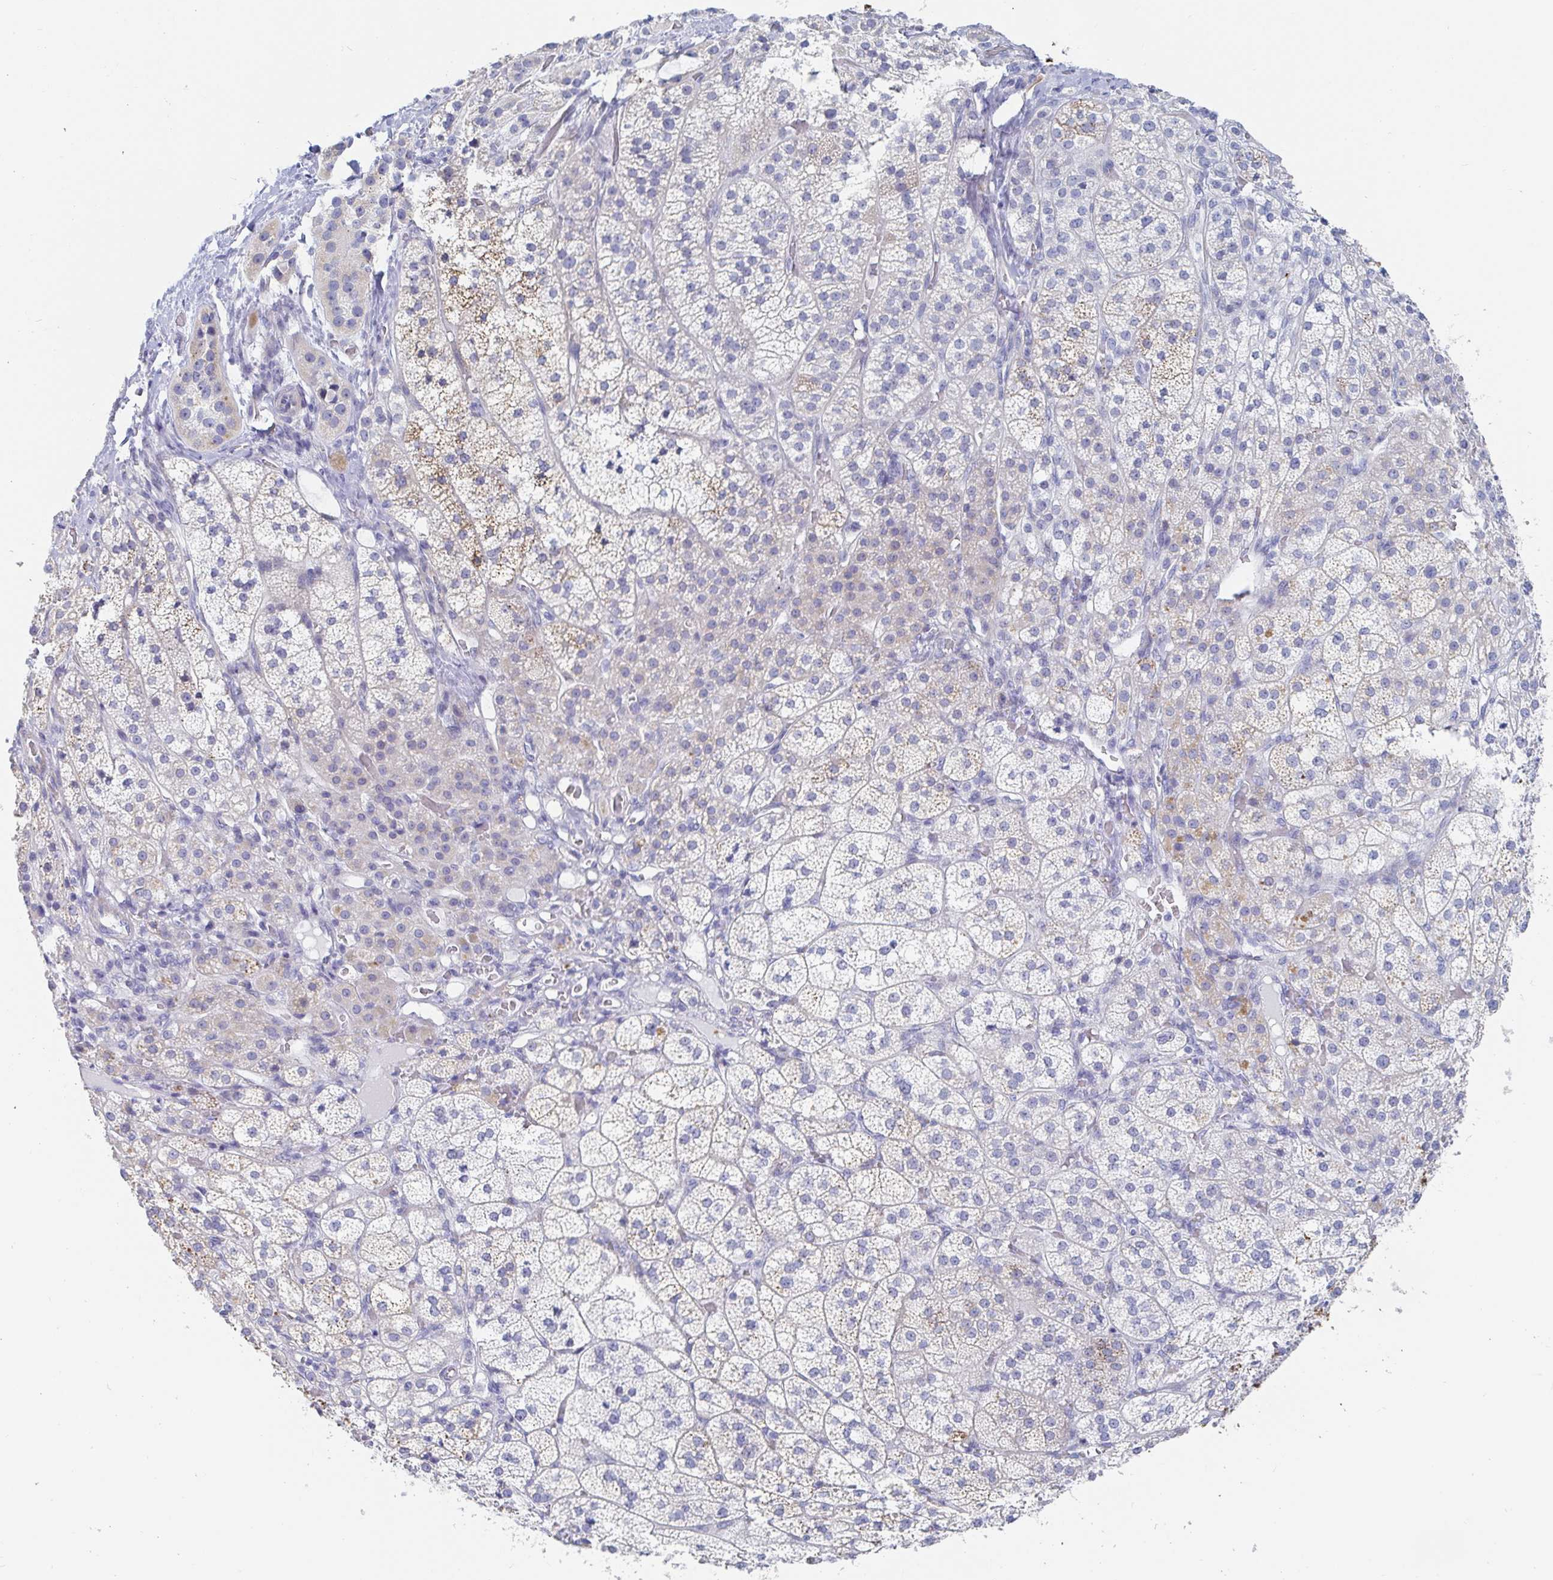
{"staining": {"intensity": "moderate", "quantity": "<25%", "location": "cytoplasmic/membranous"}, "tissue": "adrenal gland", "cell_type": "Glandular cells", "image_type": "normal", "snomed": [{"axis": "morphology", "description": "Normal tissue, NOS"}, {"axis": "topography", "description": "Adrenal gland"}], "caption": "Immunohistochemistry (IHC) photomicrograph of normal human adrenal gland stained for a protein (brown), which displays low levels of moderate cytoplasmic/membranous staining in approximately <25% of glandular cells.", "gene": "PACSIN1", "patient": {"sex": "female", "age": 60}}